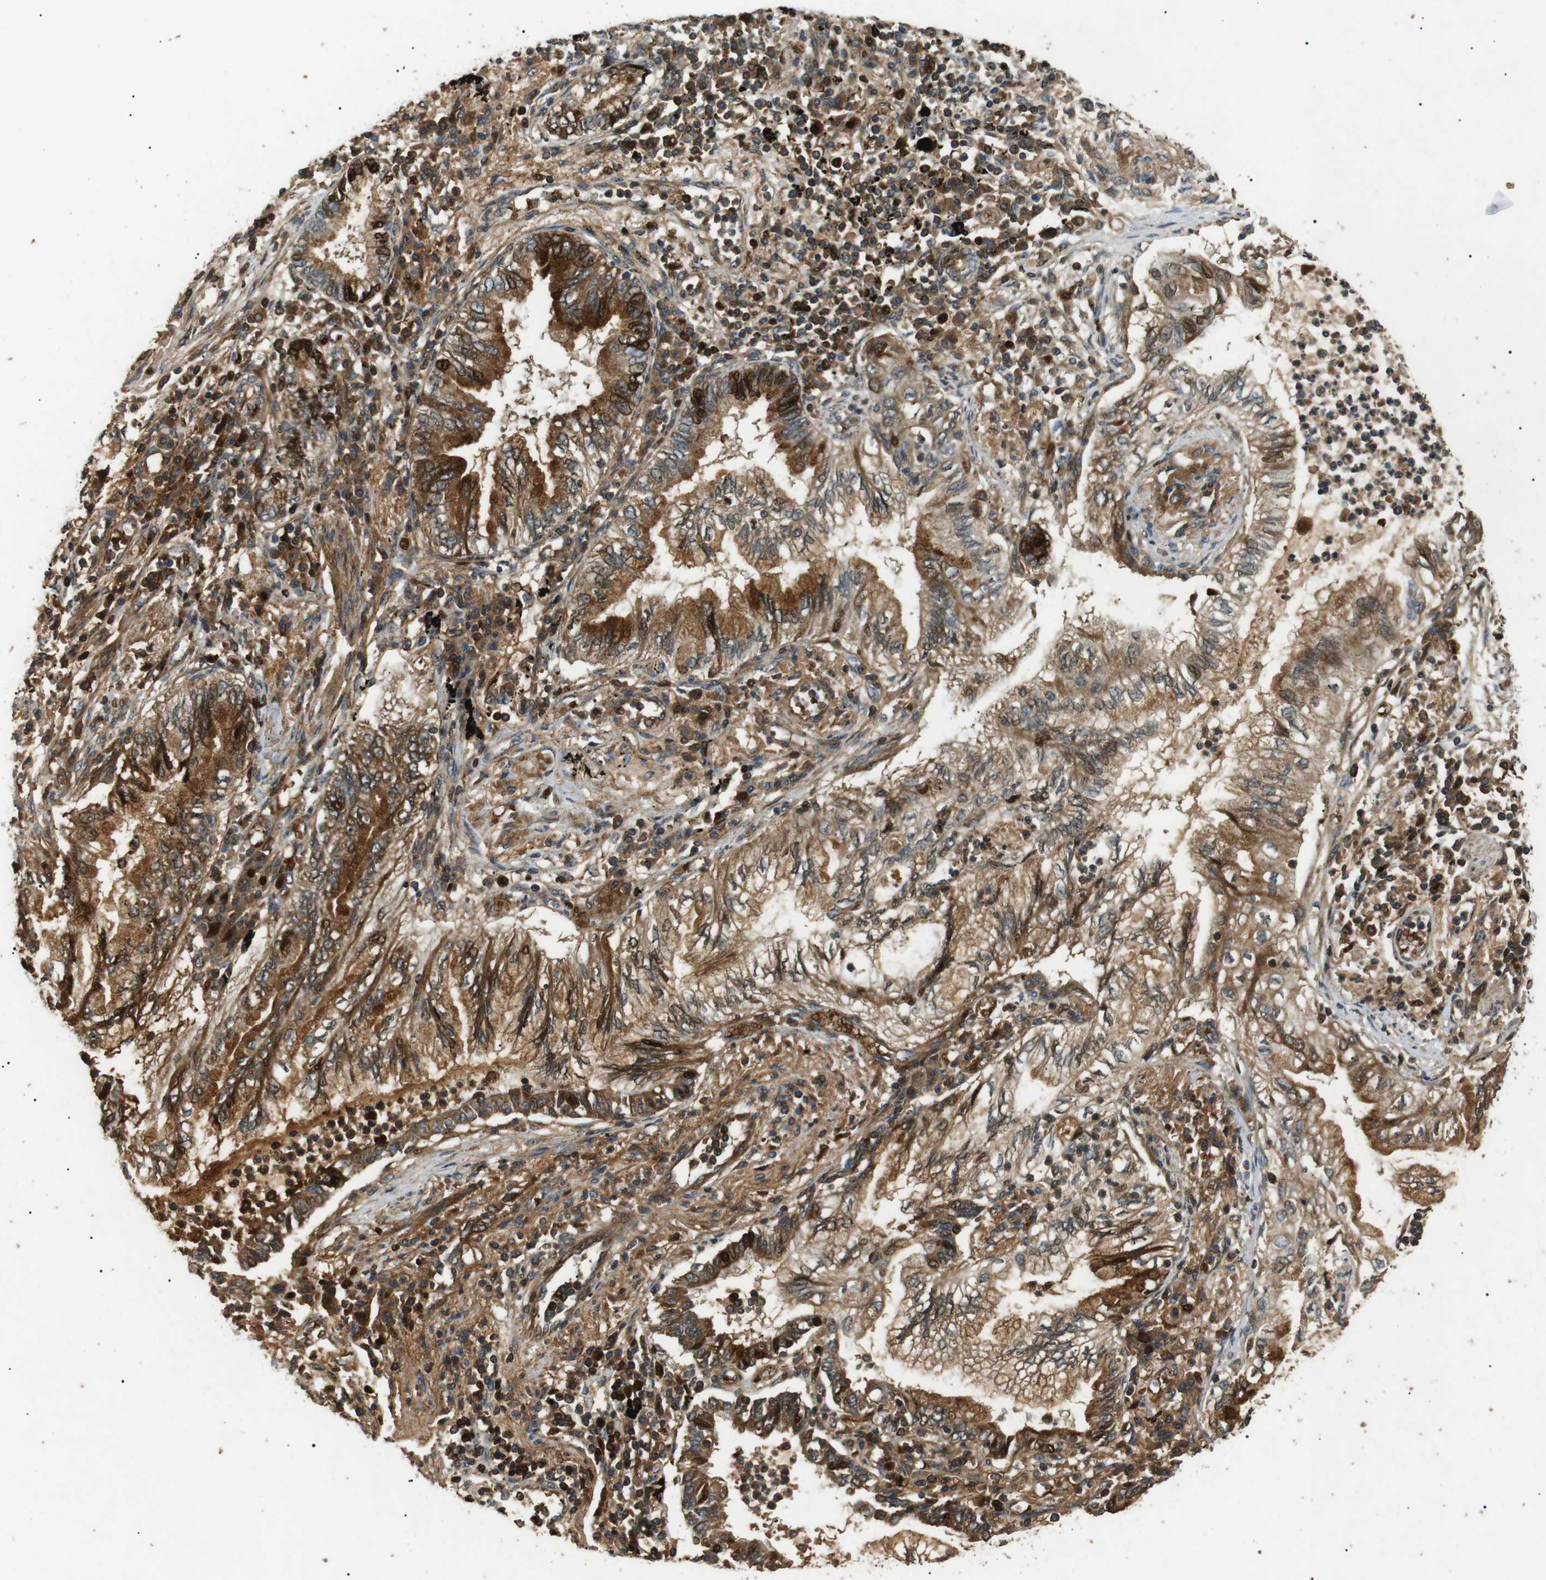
{"staining": {"intensity": "strong", "quantity": ">75%", "location": "cytoplasmic/membranous,nuclear"}, "tissue": "lung cancer", "cell_type": "Tumor cells", "image_type": "cancer", "snomed": [{"axis": "morphology", "description": "Normal tissue, NOS"}, {"axis": "morphology", "description": "Adenocarcinoma, NOS"}, {"axis": "topography", "description": "Bronchus"}, {"axis": "topography", "description": "Lung"}], "caption": "A high-resolution micrograph shows immunohistochemistry staining of lung cancer, which shows strong cytoplasmic/membranous and nuclear staining in about >75% of tumor cells.", "gene": "TBC1D15", "patient": {"sex": "female", "age": 70}}